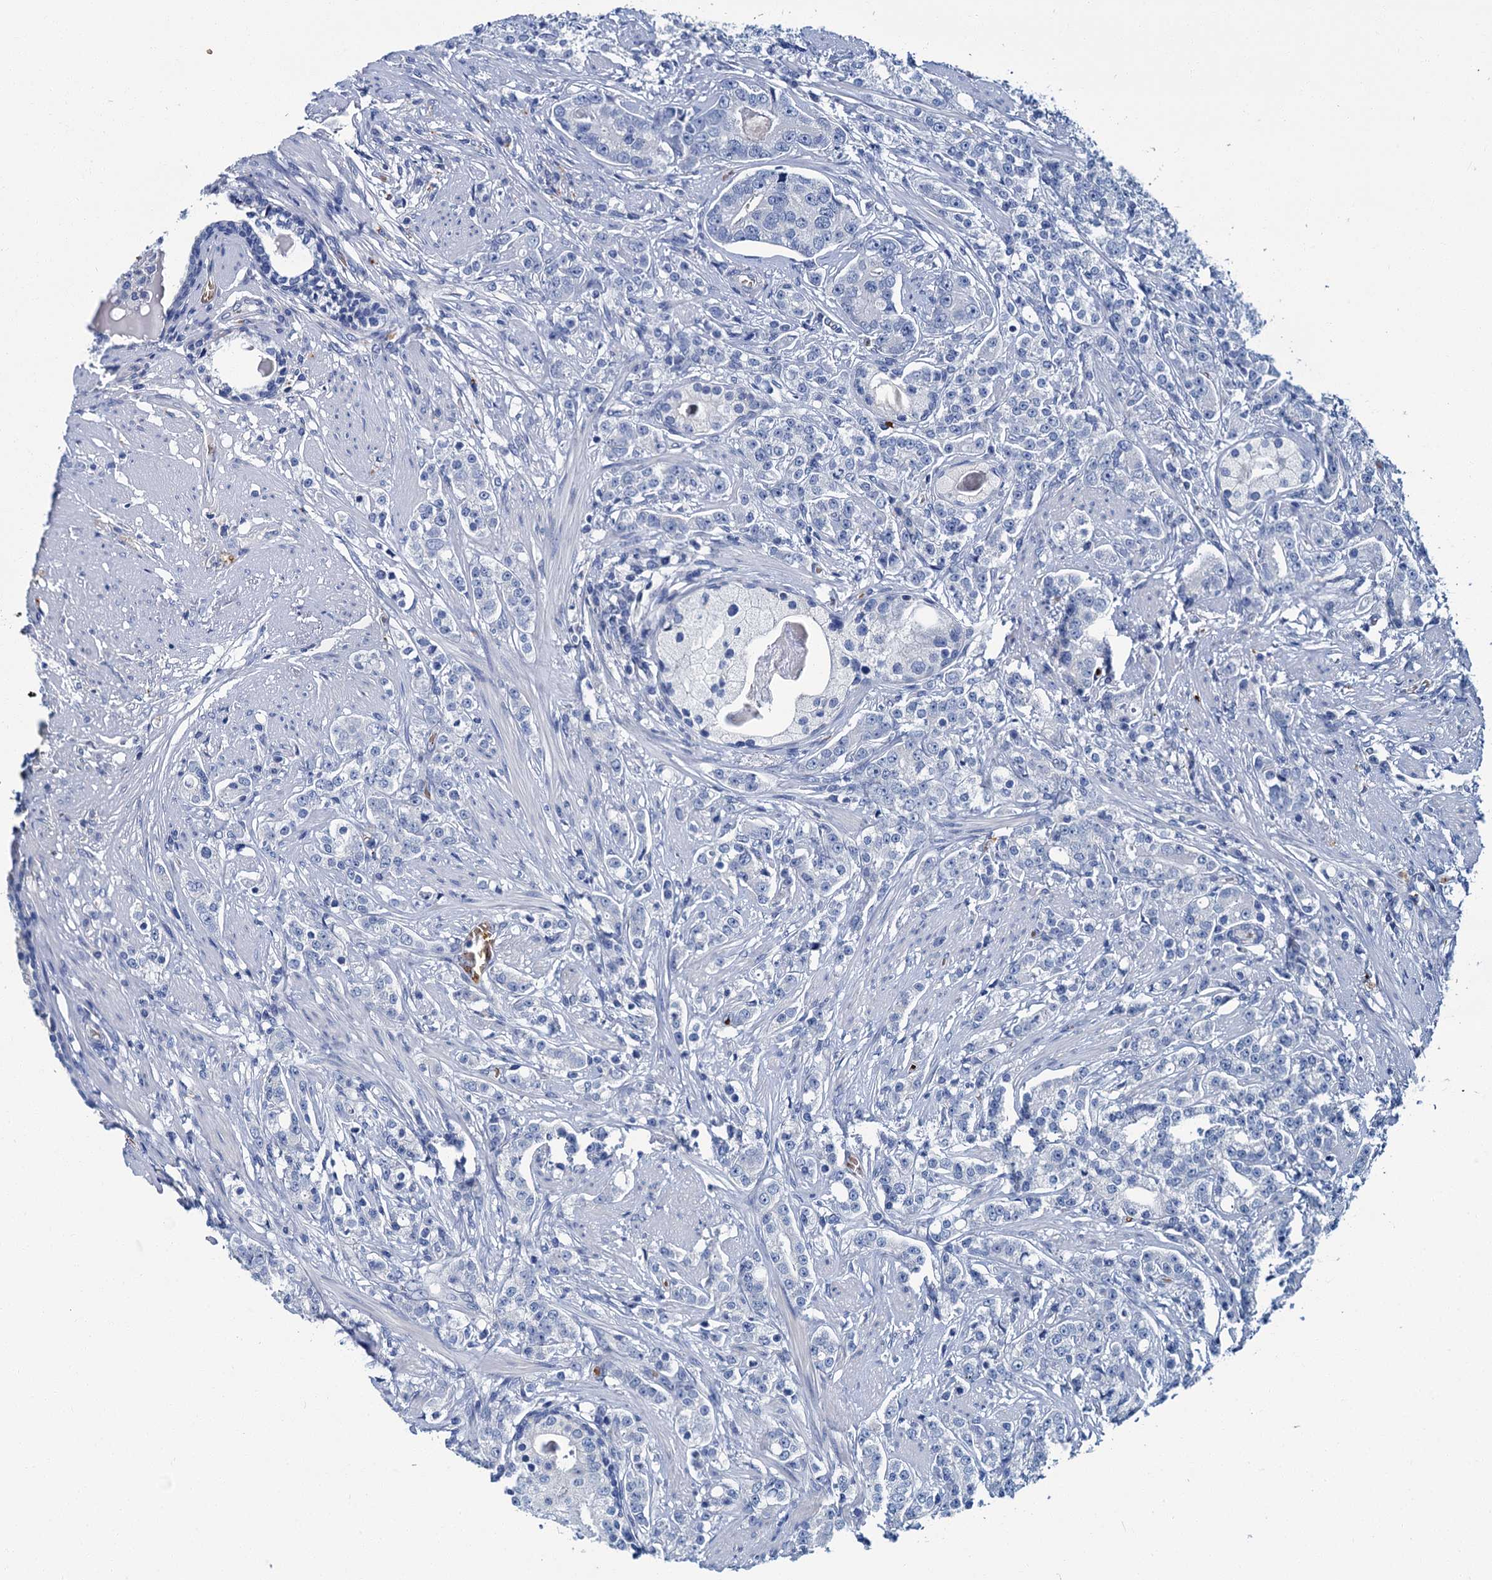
{"staining": {"intensity": "negative", "quantity": "none", "location": "none"}, "tissue": "prostate cancer", "cell_type": "Tumor cells", "image_type": "cancer", "snomed": [{"axis": "morphology", "description": "Adenocarcinoma, High grade"}, {"axis": "topography", "description": "Prostate"}], "caption": "DAB immunohistochemical staining of human prostate adenocarcinoma (high-grade) demonstrates no significant expression in tumor cells. The staining is performed using DAB (3,3'-diaminobenzidine) brown chromogen with nuclei counter-stained in using hematoxylin.", "gene": "ATG2A", "patient": {"sex": "male", "age": 69}}